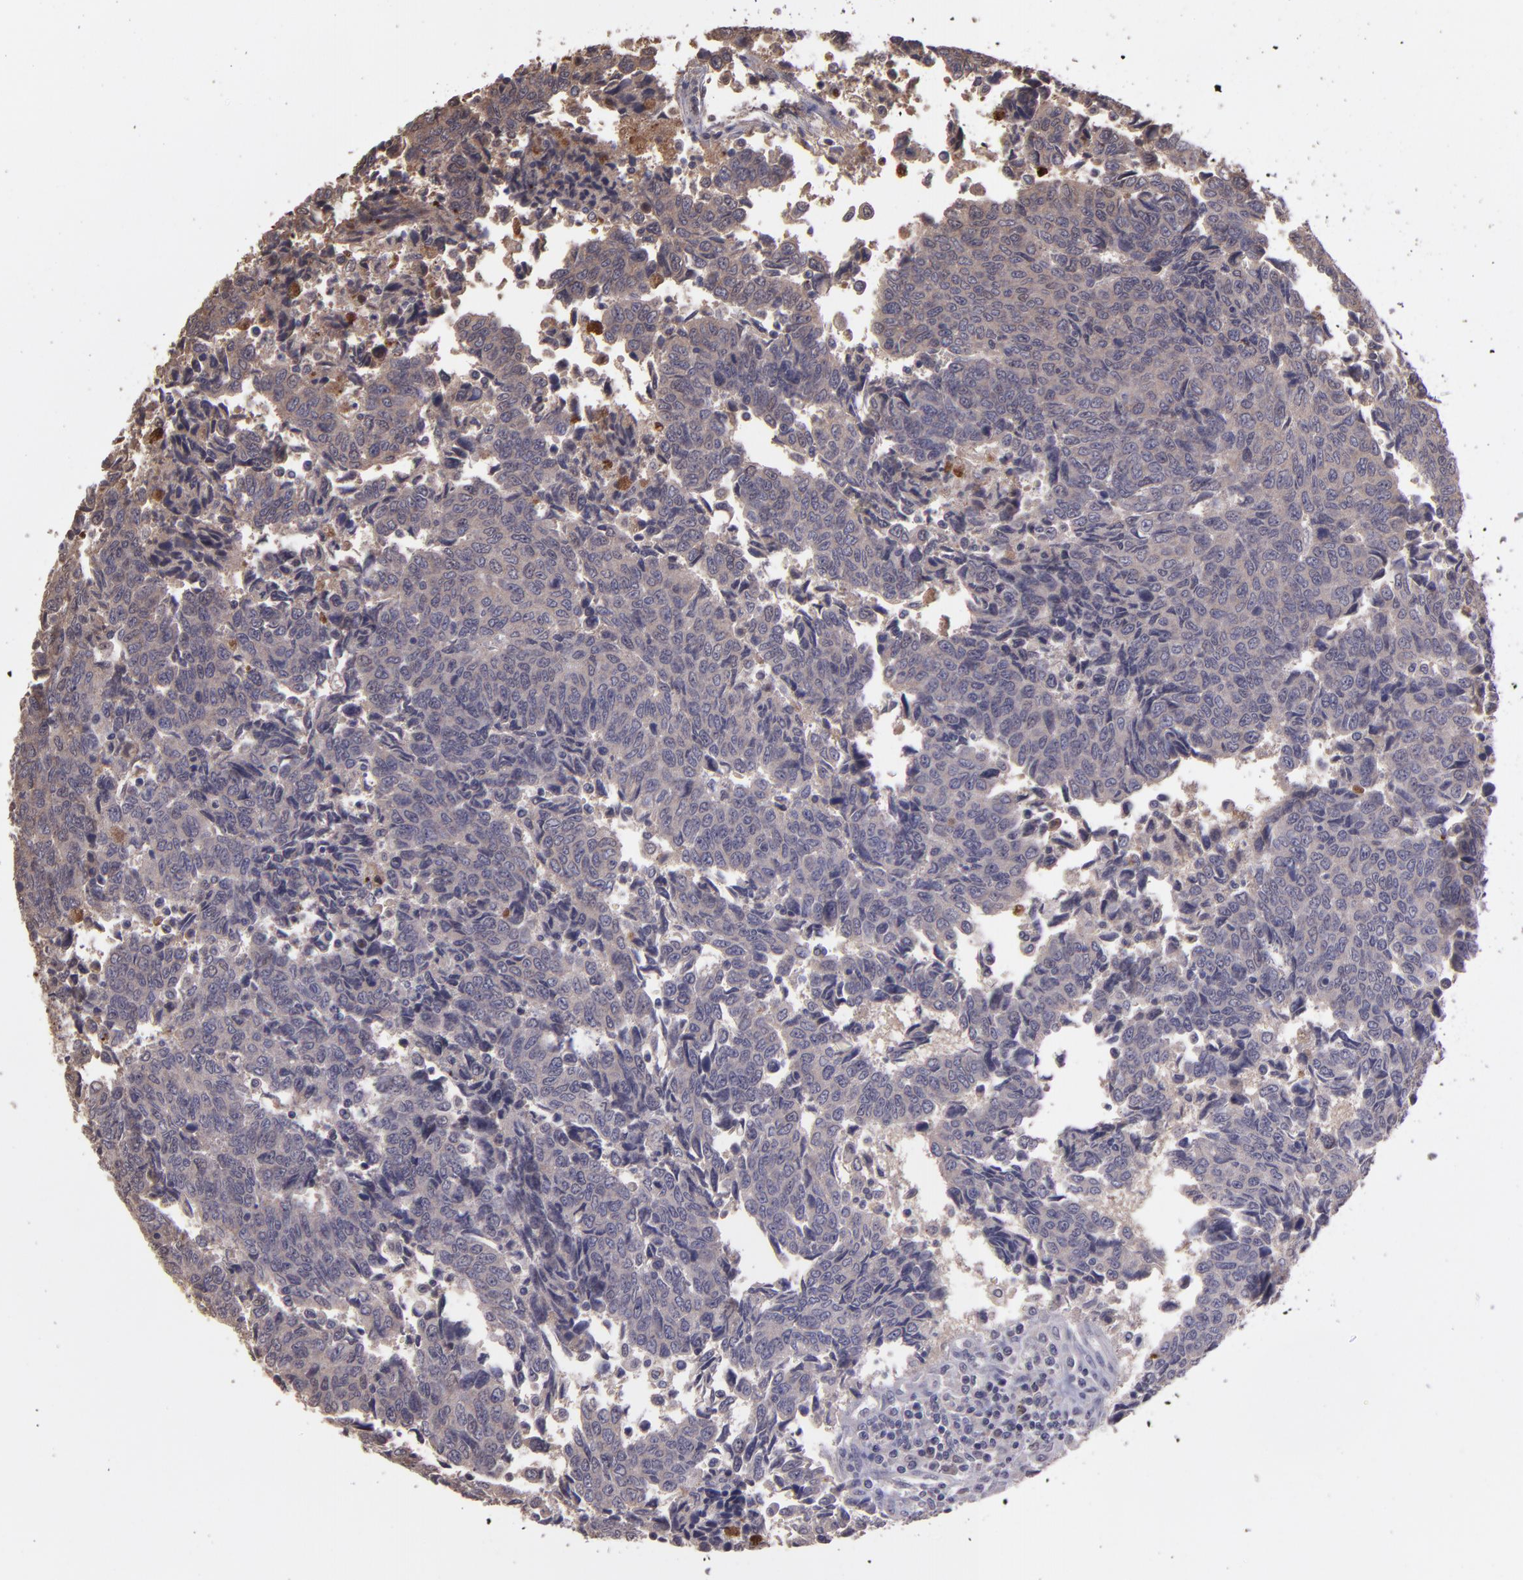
{"staining": {"intensity": "weak", "quantity": ">75%", "location": "cytoplasmic/membranous"}, "tissue": "urothelial cancer", "cell_type": "Tumor cells", "image_type": "cancer", "snomed": [{"axis": "morphology", "description": "Urothelial carcinoma, High grade"}, {"axis": "topography", "description": "Urinary bladder"}], "caption": "This is a photomicrograph of immunohistochemistry staining of urothelial carcinoma (high-grade), which shows weak expression in the cytoplasmic/membranous of tumor cells.", "gene": "SERPINF2", "patient": {"sex": "male", "age": 86}}